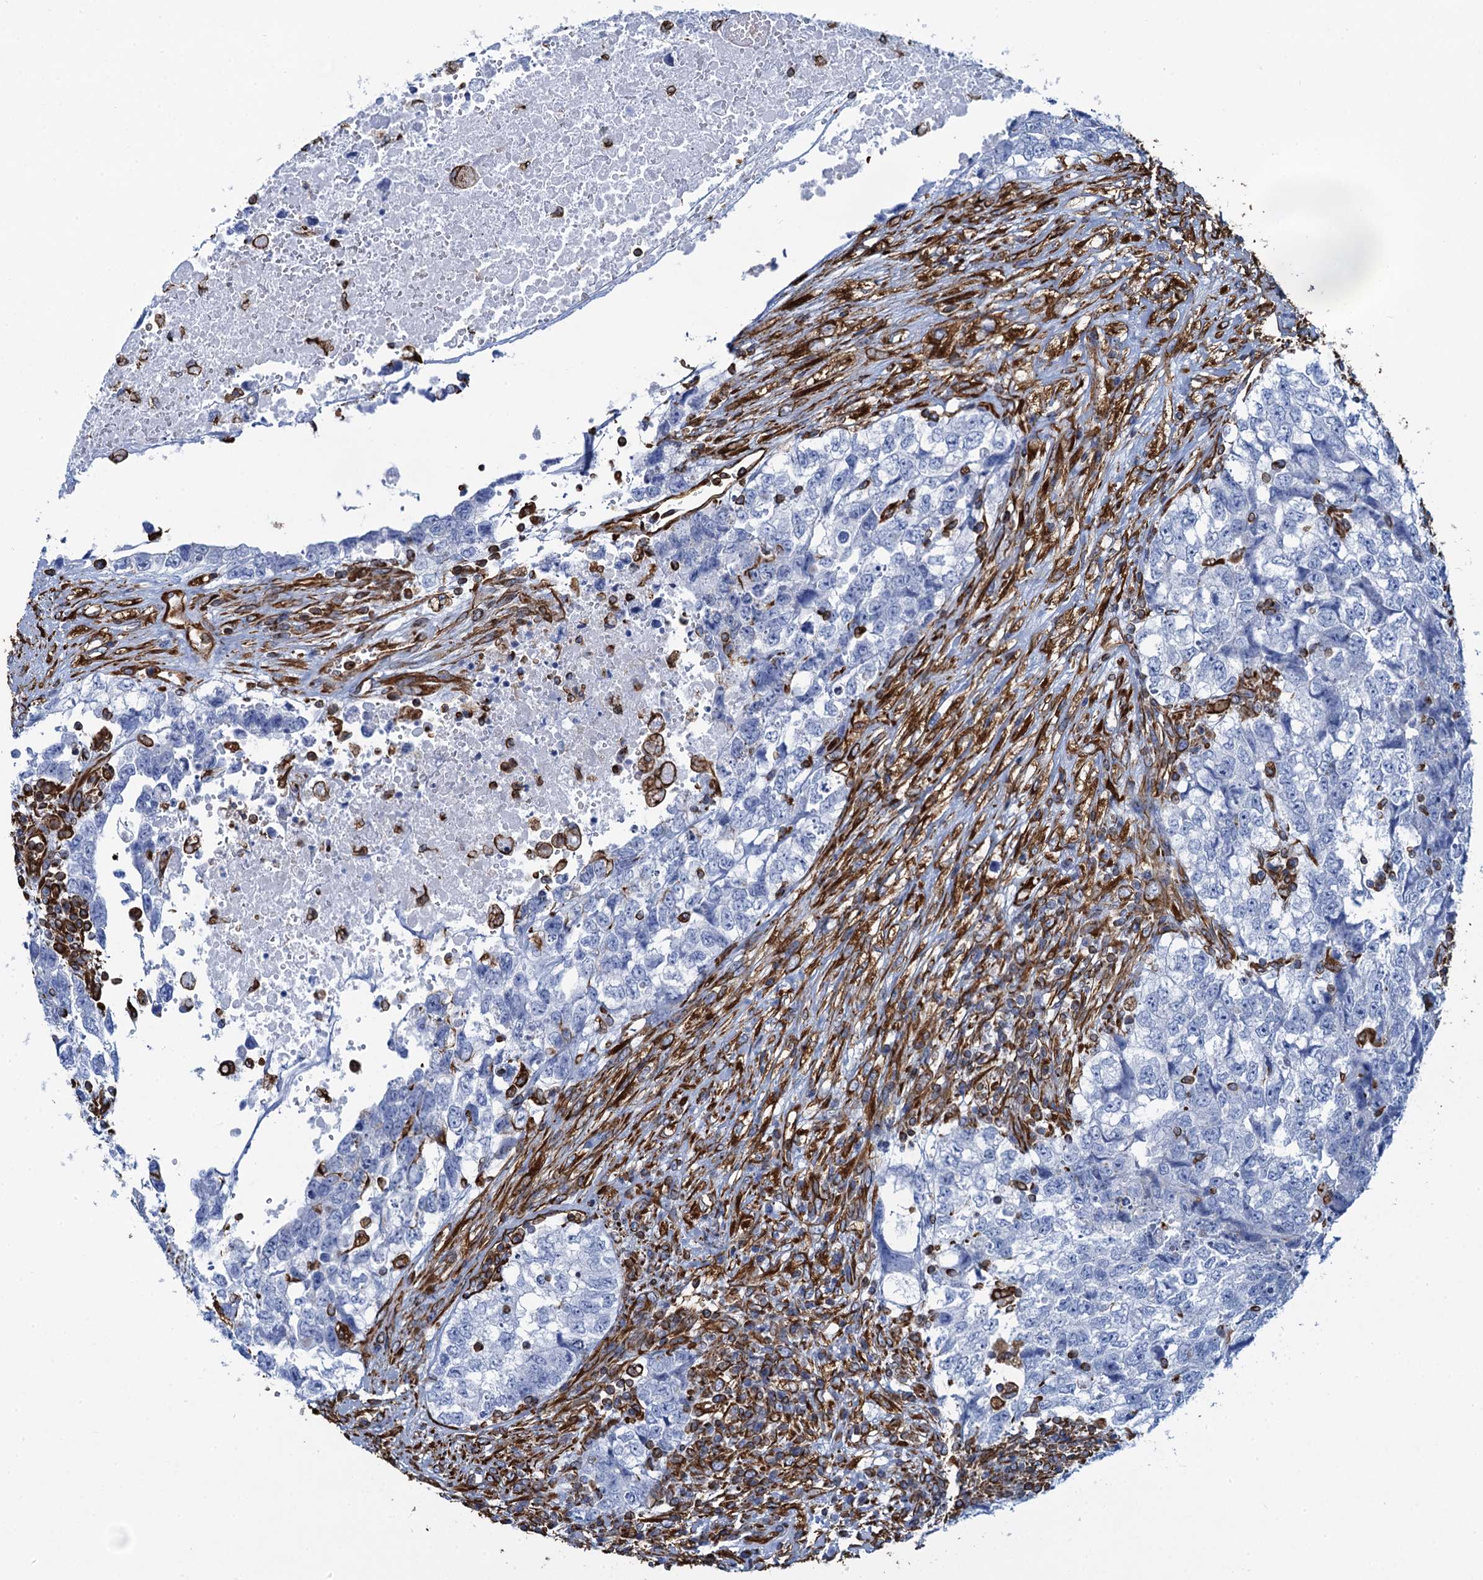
{"staining": {"intensity": "negative", "quantity": "none", "location": "none"}, "tissue": "testis cancer", "cell_type": "Tumor cells", "image_type": "cancer", "snomed": [{"axis": "morphology", "description": "Carcinoma, Embryonal, NOS"}, {"axis": "topography", "description": "Testis"}], "caption": "High magnification brightfield microscopy of embryonal carcinoma (testis) stained with DAB (3,3'-diaminobenzidine) (brown) and counterstained with hematoxylin (blue): tumor cells show no significant positivity. Brightfield microscopy of immunohistochemistry stained with DAB (brown) and hematoxylin (blue), captured at high magnification.", "gene": "PGM2", "patient": {"sex": "male", "age": 37}}